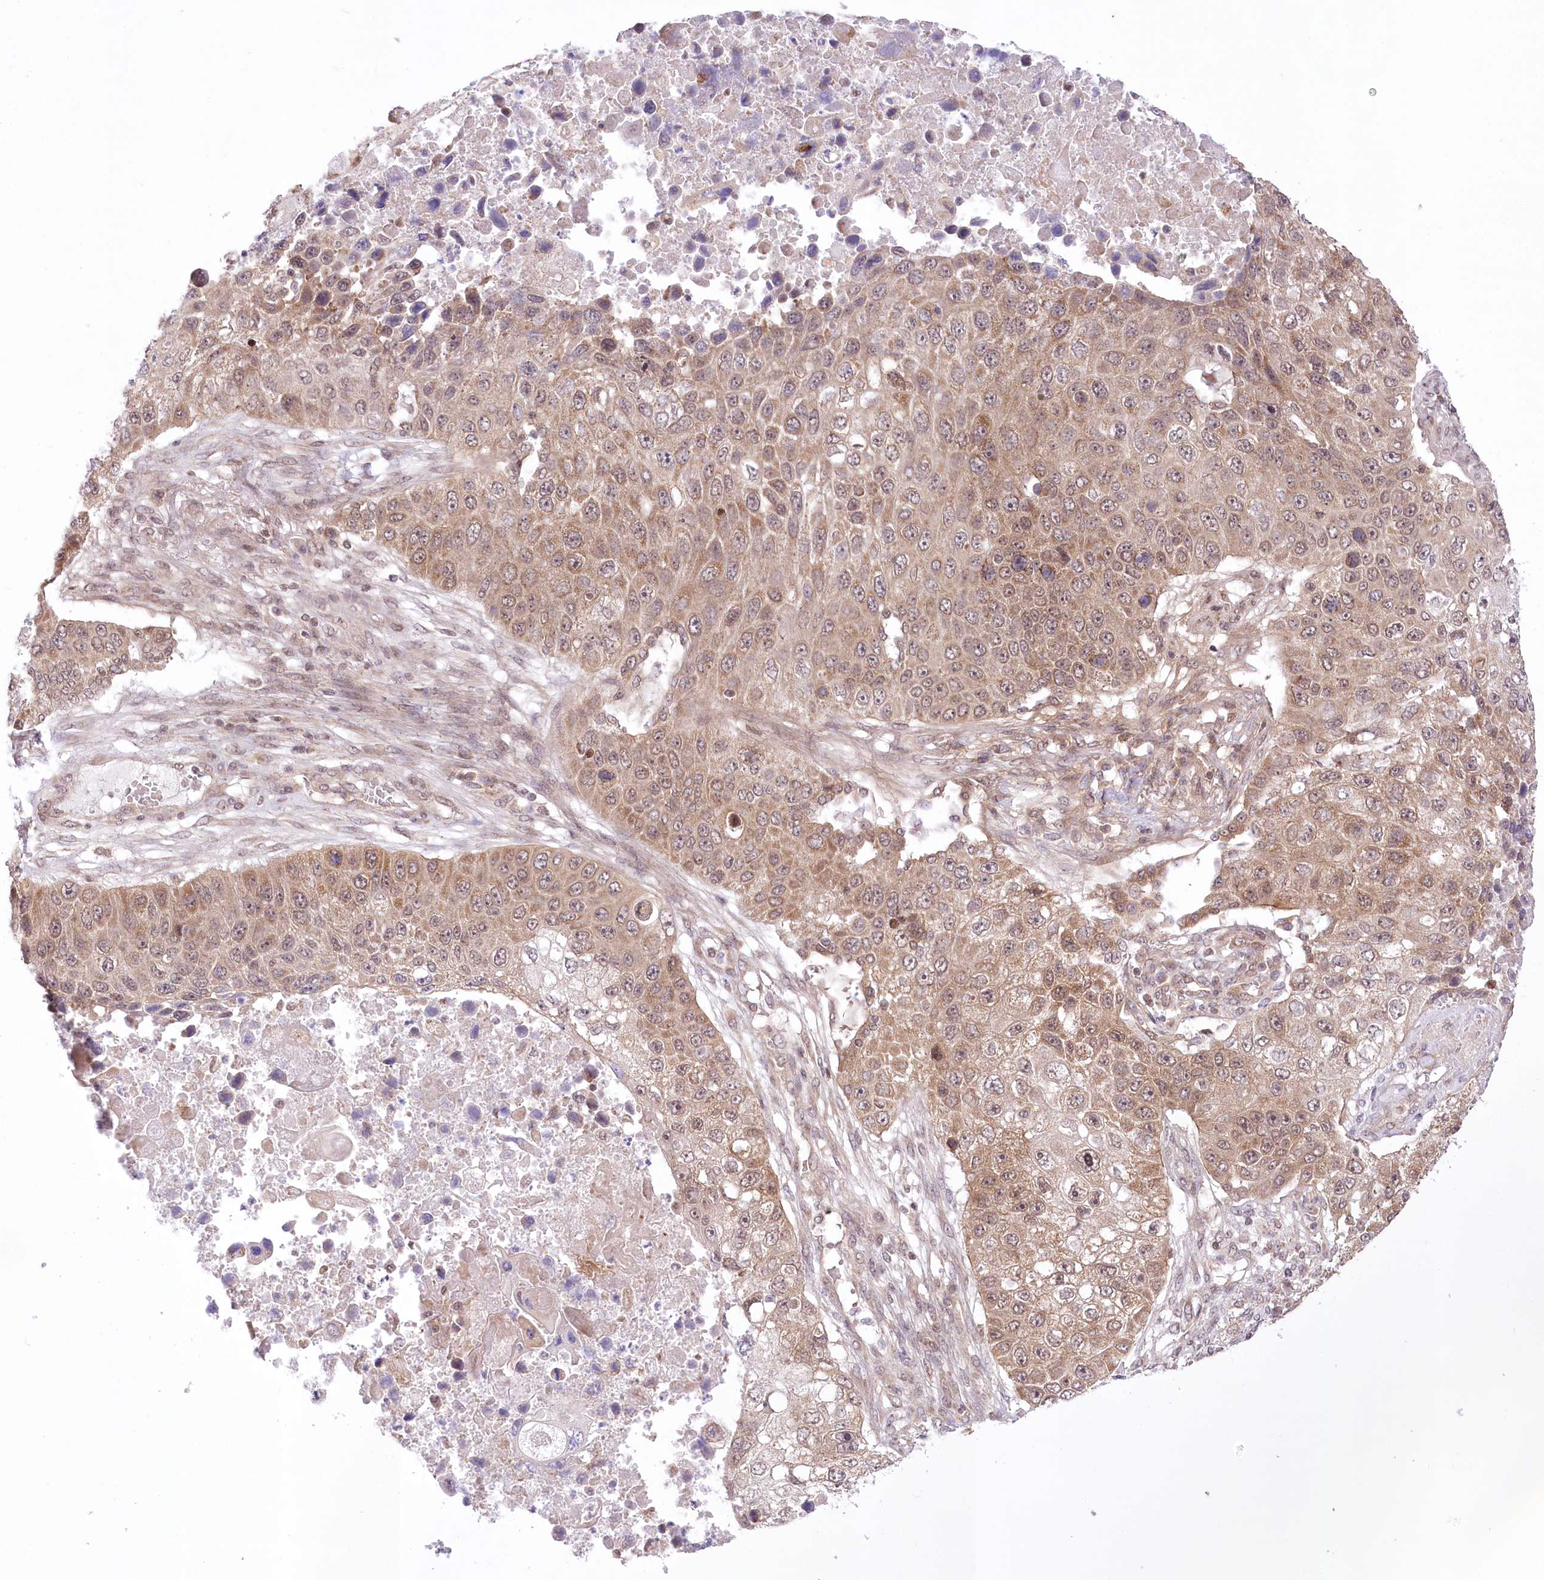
{"staining": {"intensity": "moderate", "quantity": ">75%", "location": "cytoplasmic/membranous,nuclear"}, "tissue": "lung cancer", "cell_type": "Tumor cells", "image_type": "cancer", "snomed": [{"axis": "morphology", "description": "Squamous cell carcinoma, NOS"}, {"axis": "topography", "description": "Lung"}], "caption": "A medium amount of moderate cytoplasmic/membranous and nuclear staining is appreciated in about >75% of tumor cells in squamous cell carcinoma (lung) tissue.", "gene": "ZMAT2", "patient": {"sex": "male", "age": 61}}